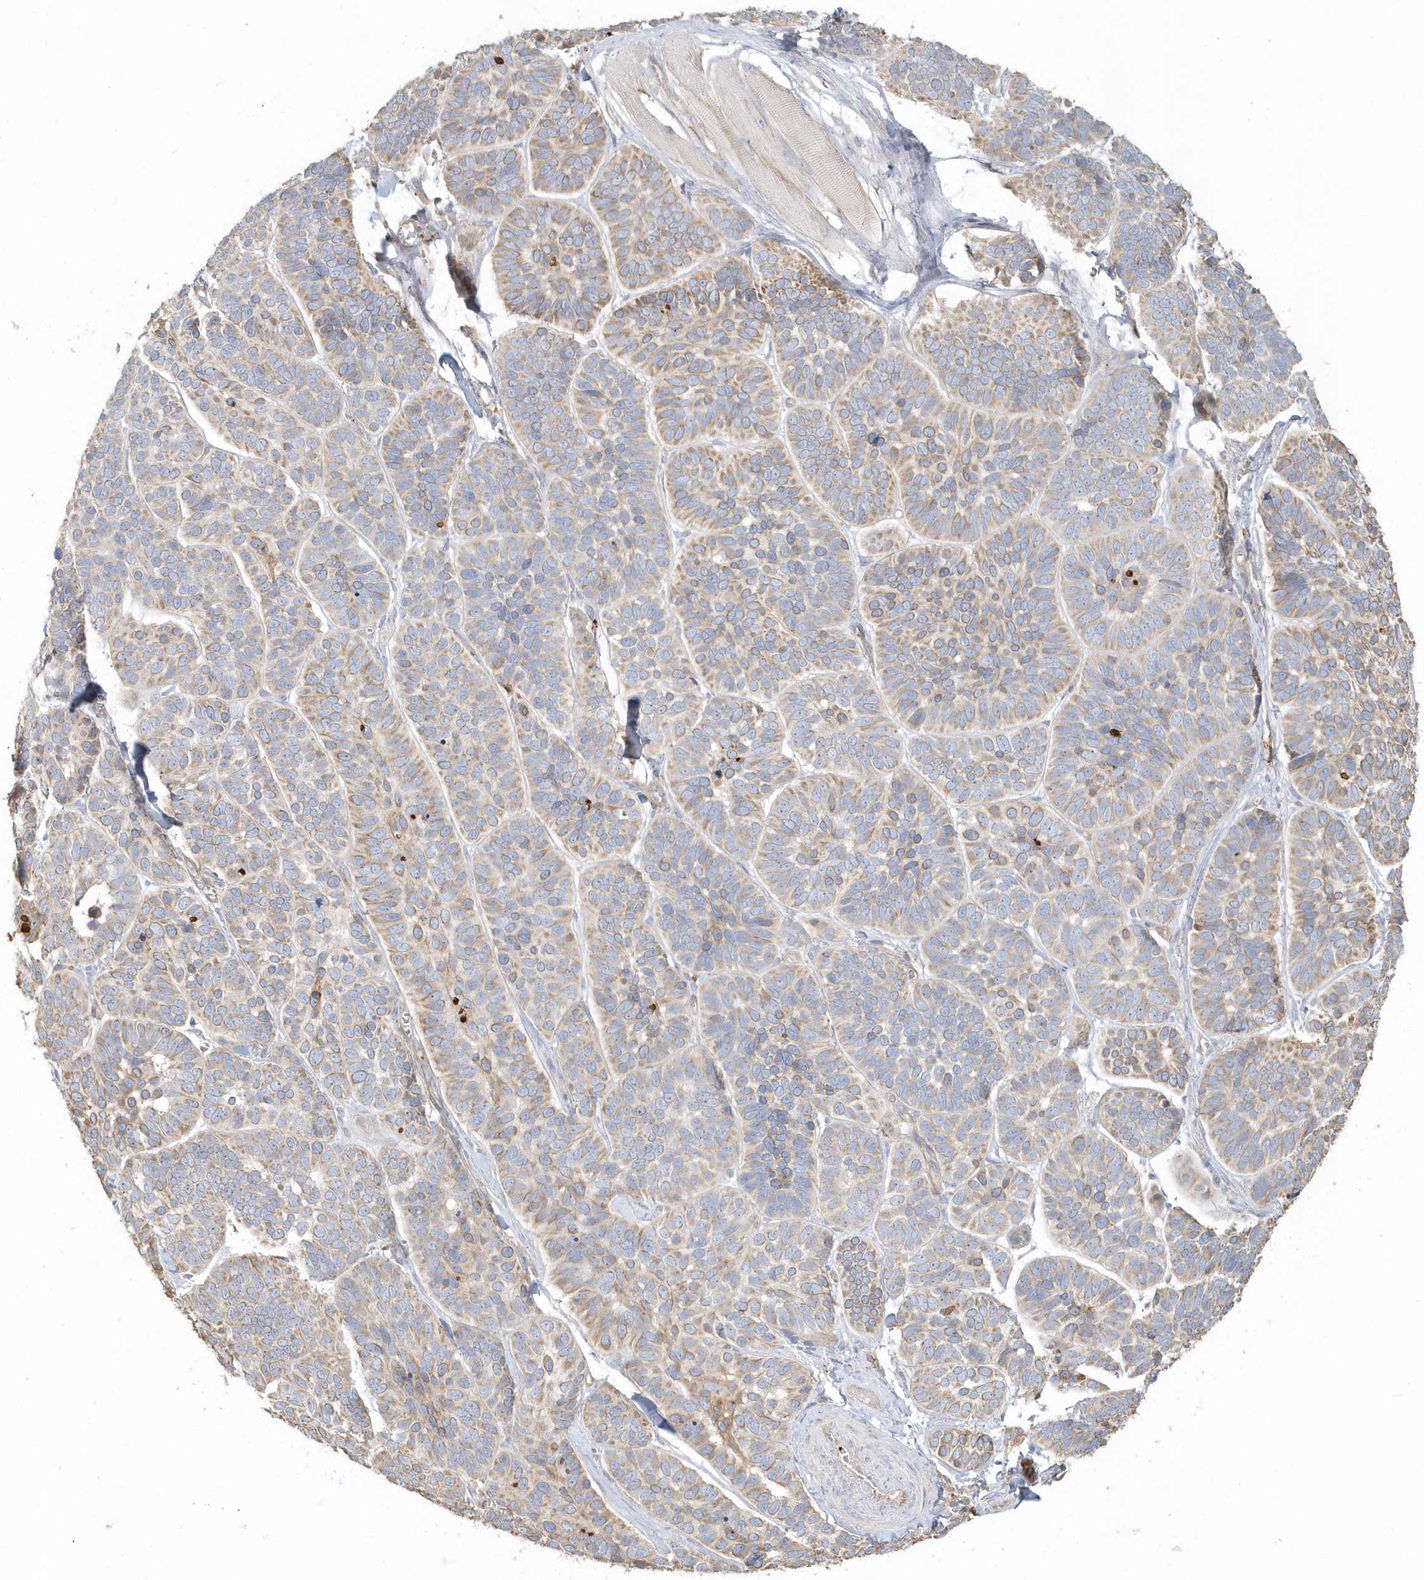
{"staining": {"intensity": "weak", "quantity": "25%-75%", "location": "cytoplasmic/membranous"}, "tissue": "skin cancer", "cell_type": "Tumor cells", "image_type": "cancer", "snomed": [{"axis": "morphology", "description": "Basal cell carcinoma"}, {"axis": "topography", "description": "Skin"}], "caption": "DAB (3,3'-diaminobenzidine) immunohistochemical staining of human skin basal cell carcinoma demonstrates weak cytoplasmic/membranous protein staining in about 25%-75% of tumor cells.", "gene": "MMRN1", "patient": {"sex": "male", "age": 62}}